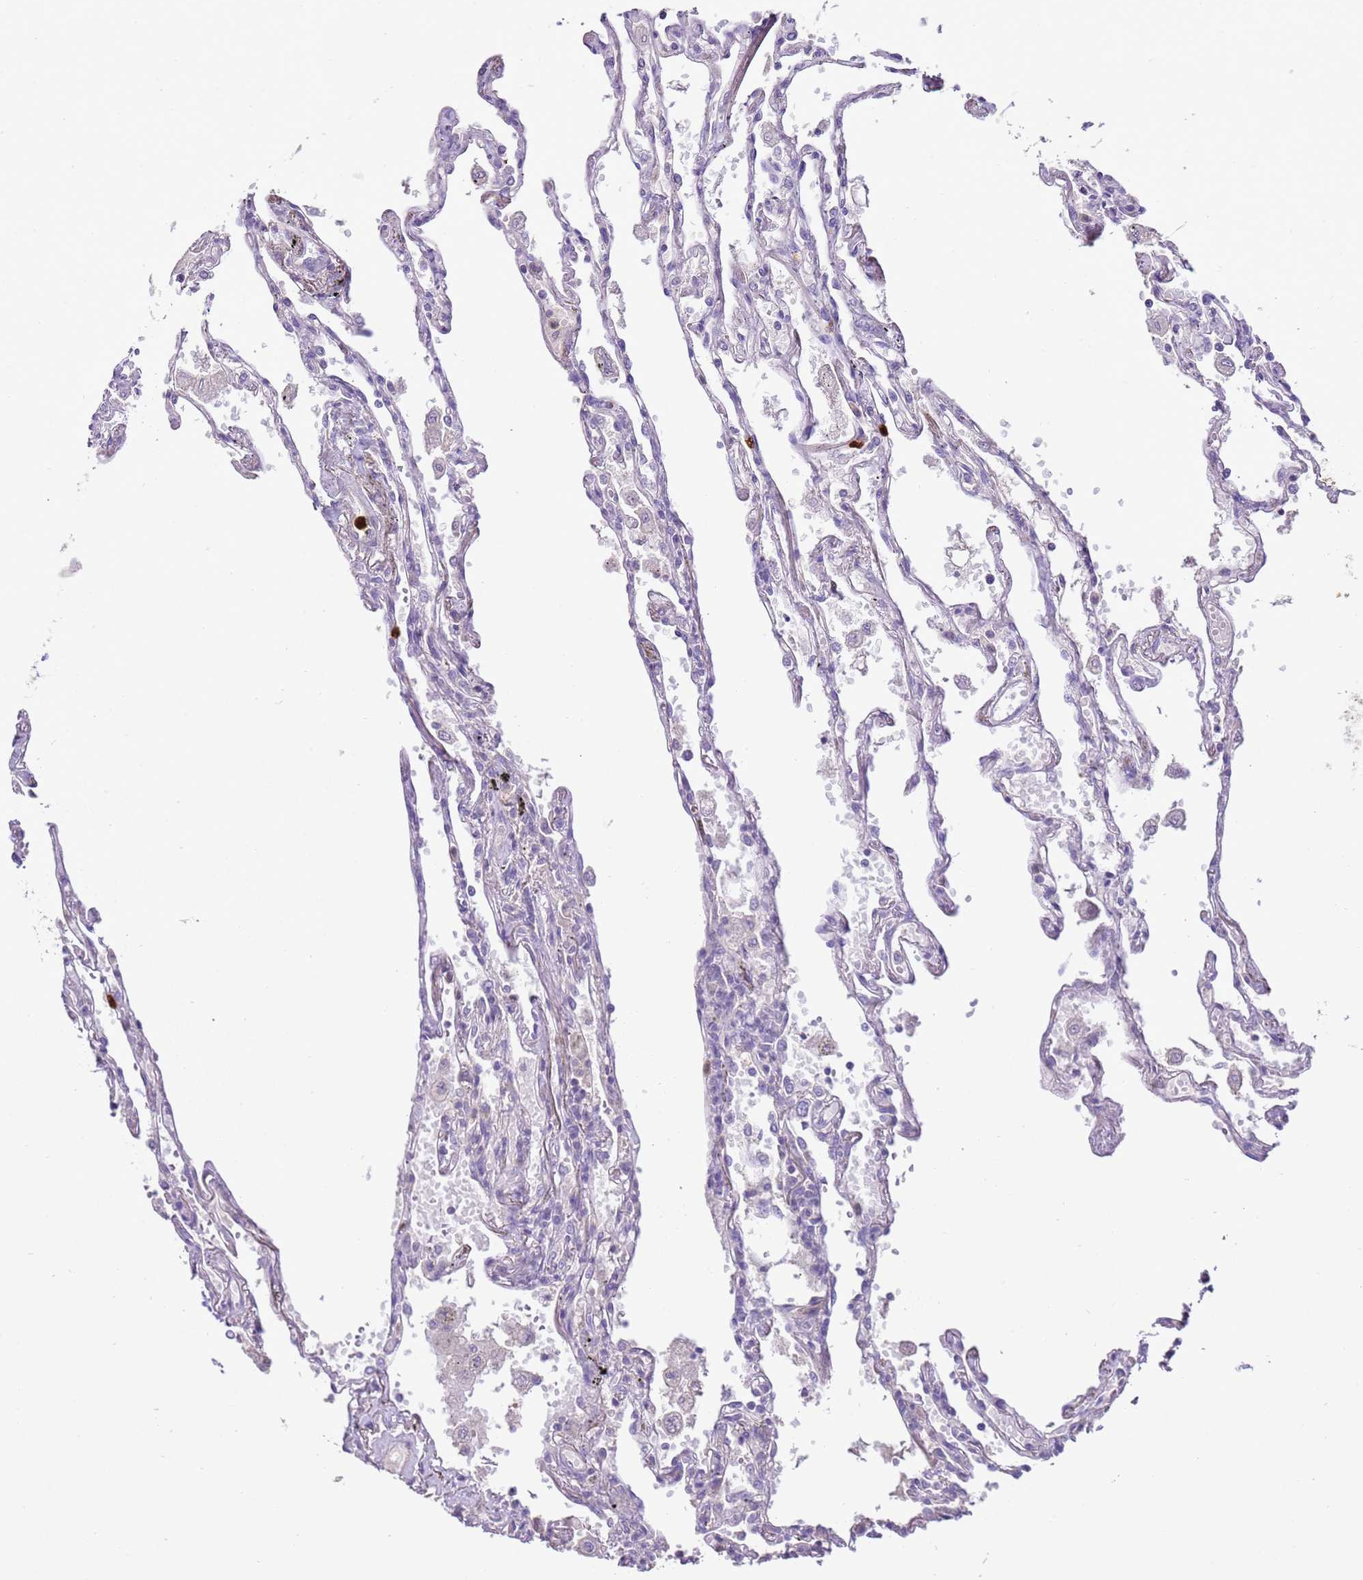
{"staining": {"intensity": "negative", "quantity": "none", "location": "none"}, "tissue": "lung", "cell_type": "Alveolar cells", "image_type": "normal", "snomed": [{"axis": "morphology", "description": "Normal tissue, NOS"}, {"axis": "topography", "description": "Lung"}], "caption": "Unremarkable lung was stained to show a protein in brown. There is no significant positivity in alveolar cells. Brightfield microscopy of IHC stained with DAB (3,3'-diaminobenzidine) (brown) and hematoxylin (blue), captured at high magnification.", "gene": "IL2RG", "patient": {"sex": "female", "age": 67}}